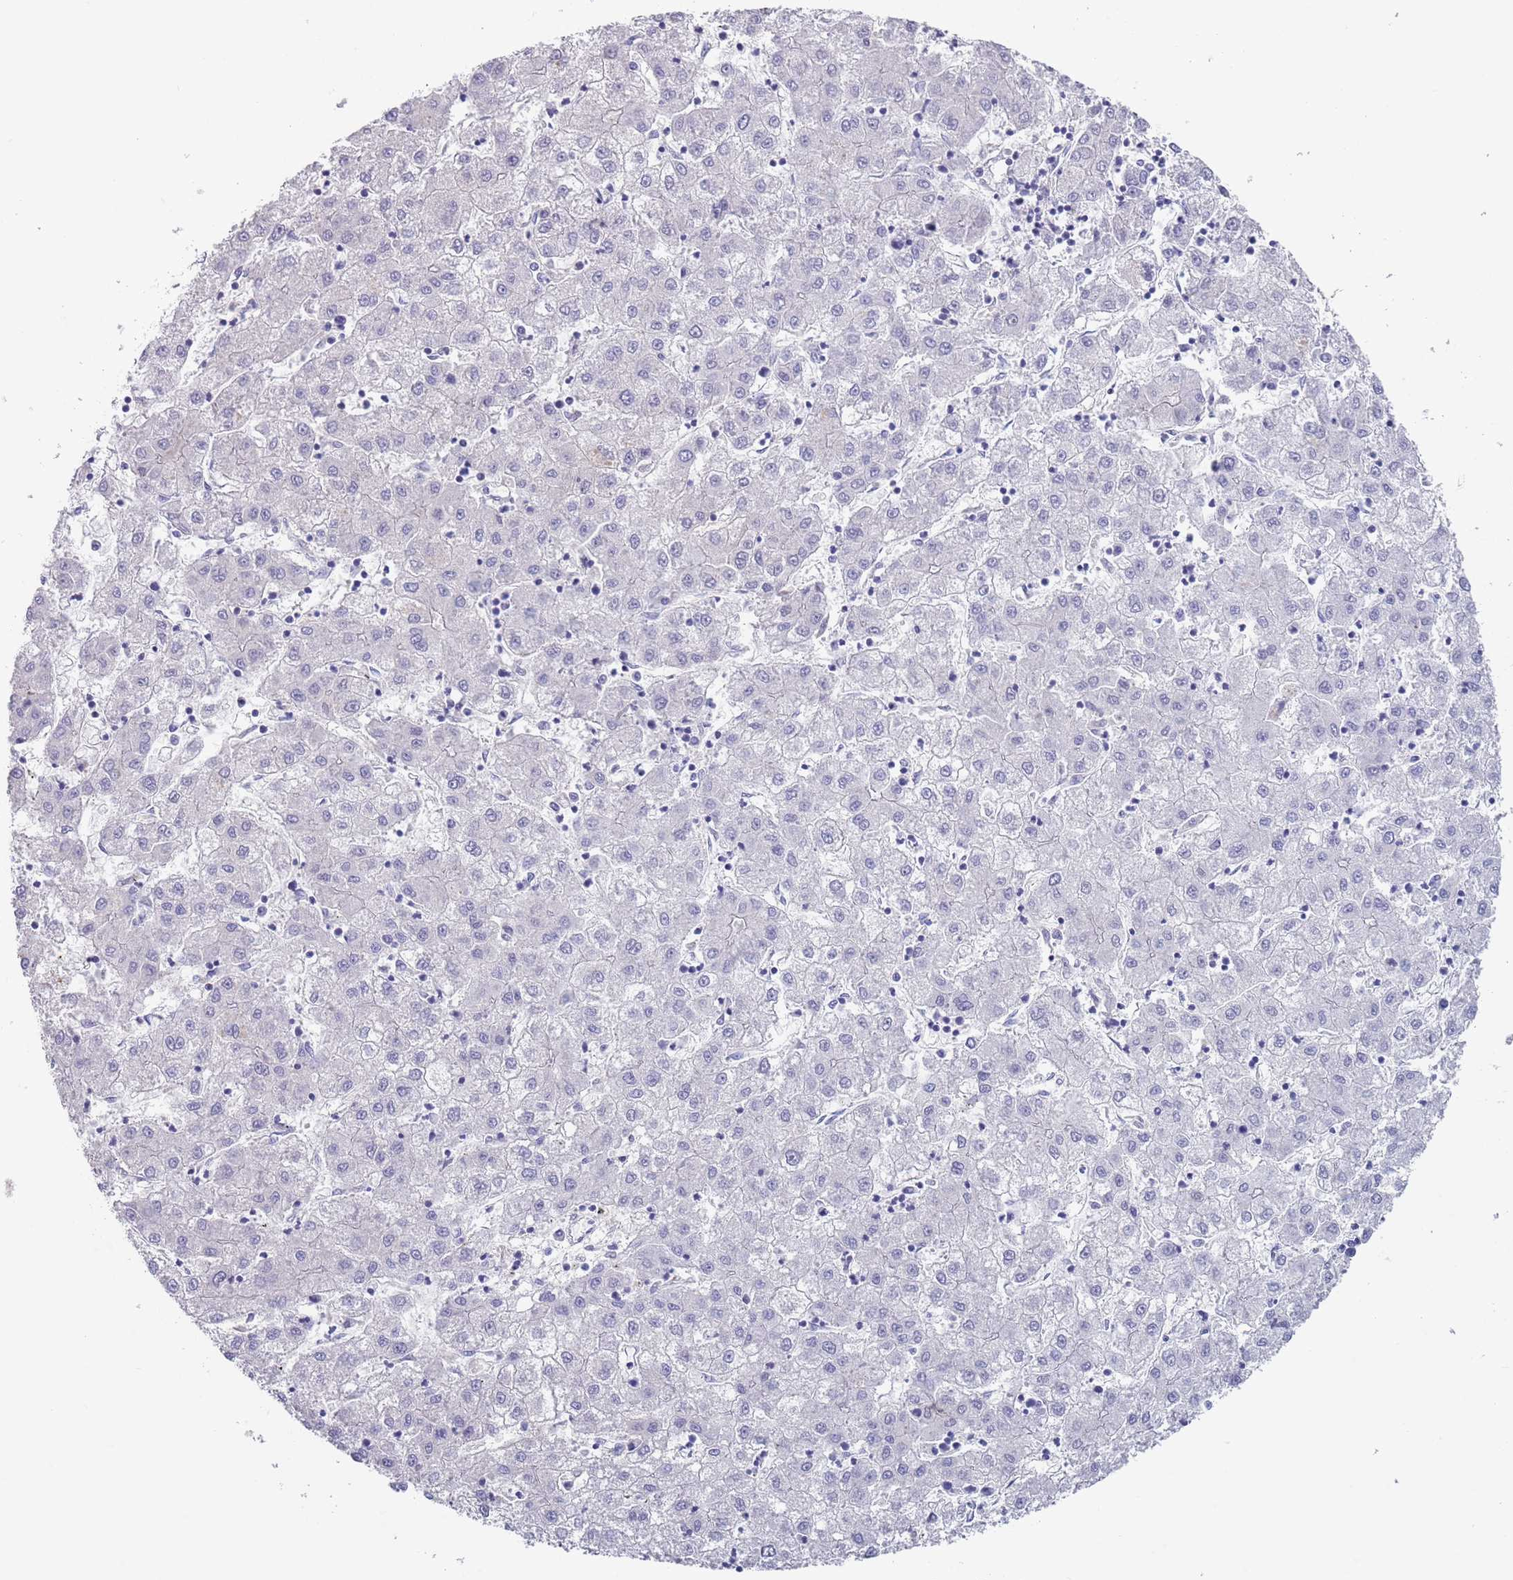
{"staining": {"intensity": "negative", "quantity": "none", "location": "none"}, "tissue": "liver cancer", "cell_type": "Tumor cells", "image_type": "cancer", "snomed": [{"axis": "morphology", "description": "Carcinoma, Hepatocellular, NOS"}, {"axis": "topography", "description": "Liver"}], "caption": "Immunohistochemical staining of liver cancer (hepatocellular carcinoma) demonstrates no significant expression in tumor cells.", "gene": "RNF169", "patient": {"sex": "male", "age": 72}}